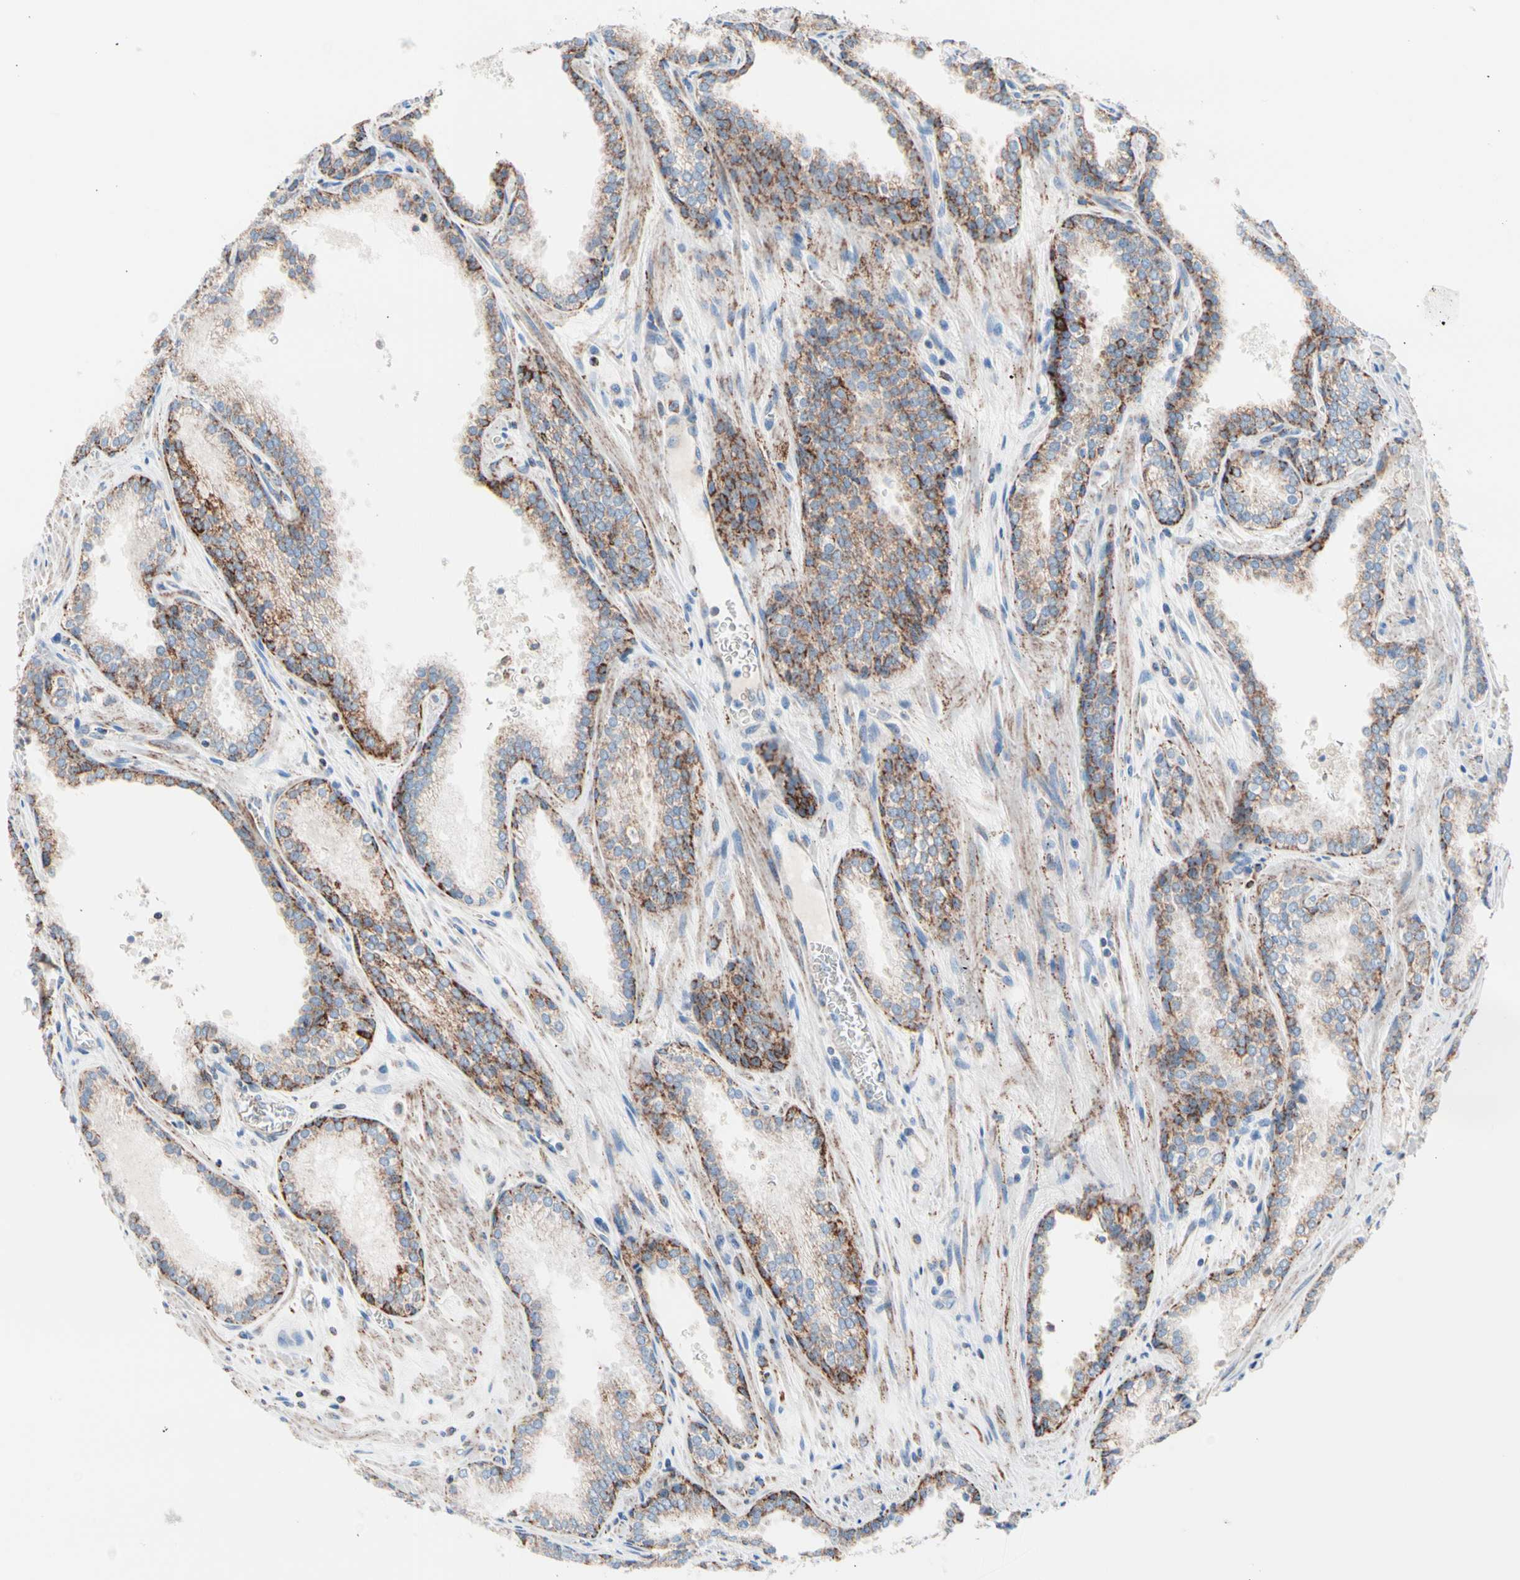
{"staining": {"intensity": "strong", "quantity": "25%-75%", "location": "cytoplasmic/membranous"}, "tissue": "prostate cancer", "cell_type": "Tumor cells", "image_type": "cancer", "snomed": [{"axis": "morphology", "description": "Adenocarcinoma, Low grade"}, {"axis": "topography", "description": "Prostate"}], "caption": "This histopathology image displays immunohistochemistry staining of prostate low-grade adenocarcinoma, with high strong cytoplasmic/membranous expression in approximately 25%-75% of tumor cells.", "gene": "HK1", "patient": {"sex": "male", "age": 60}}